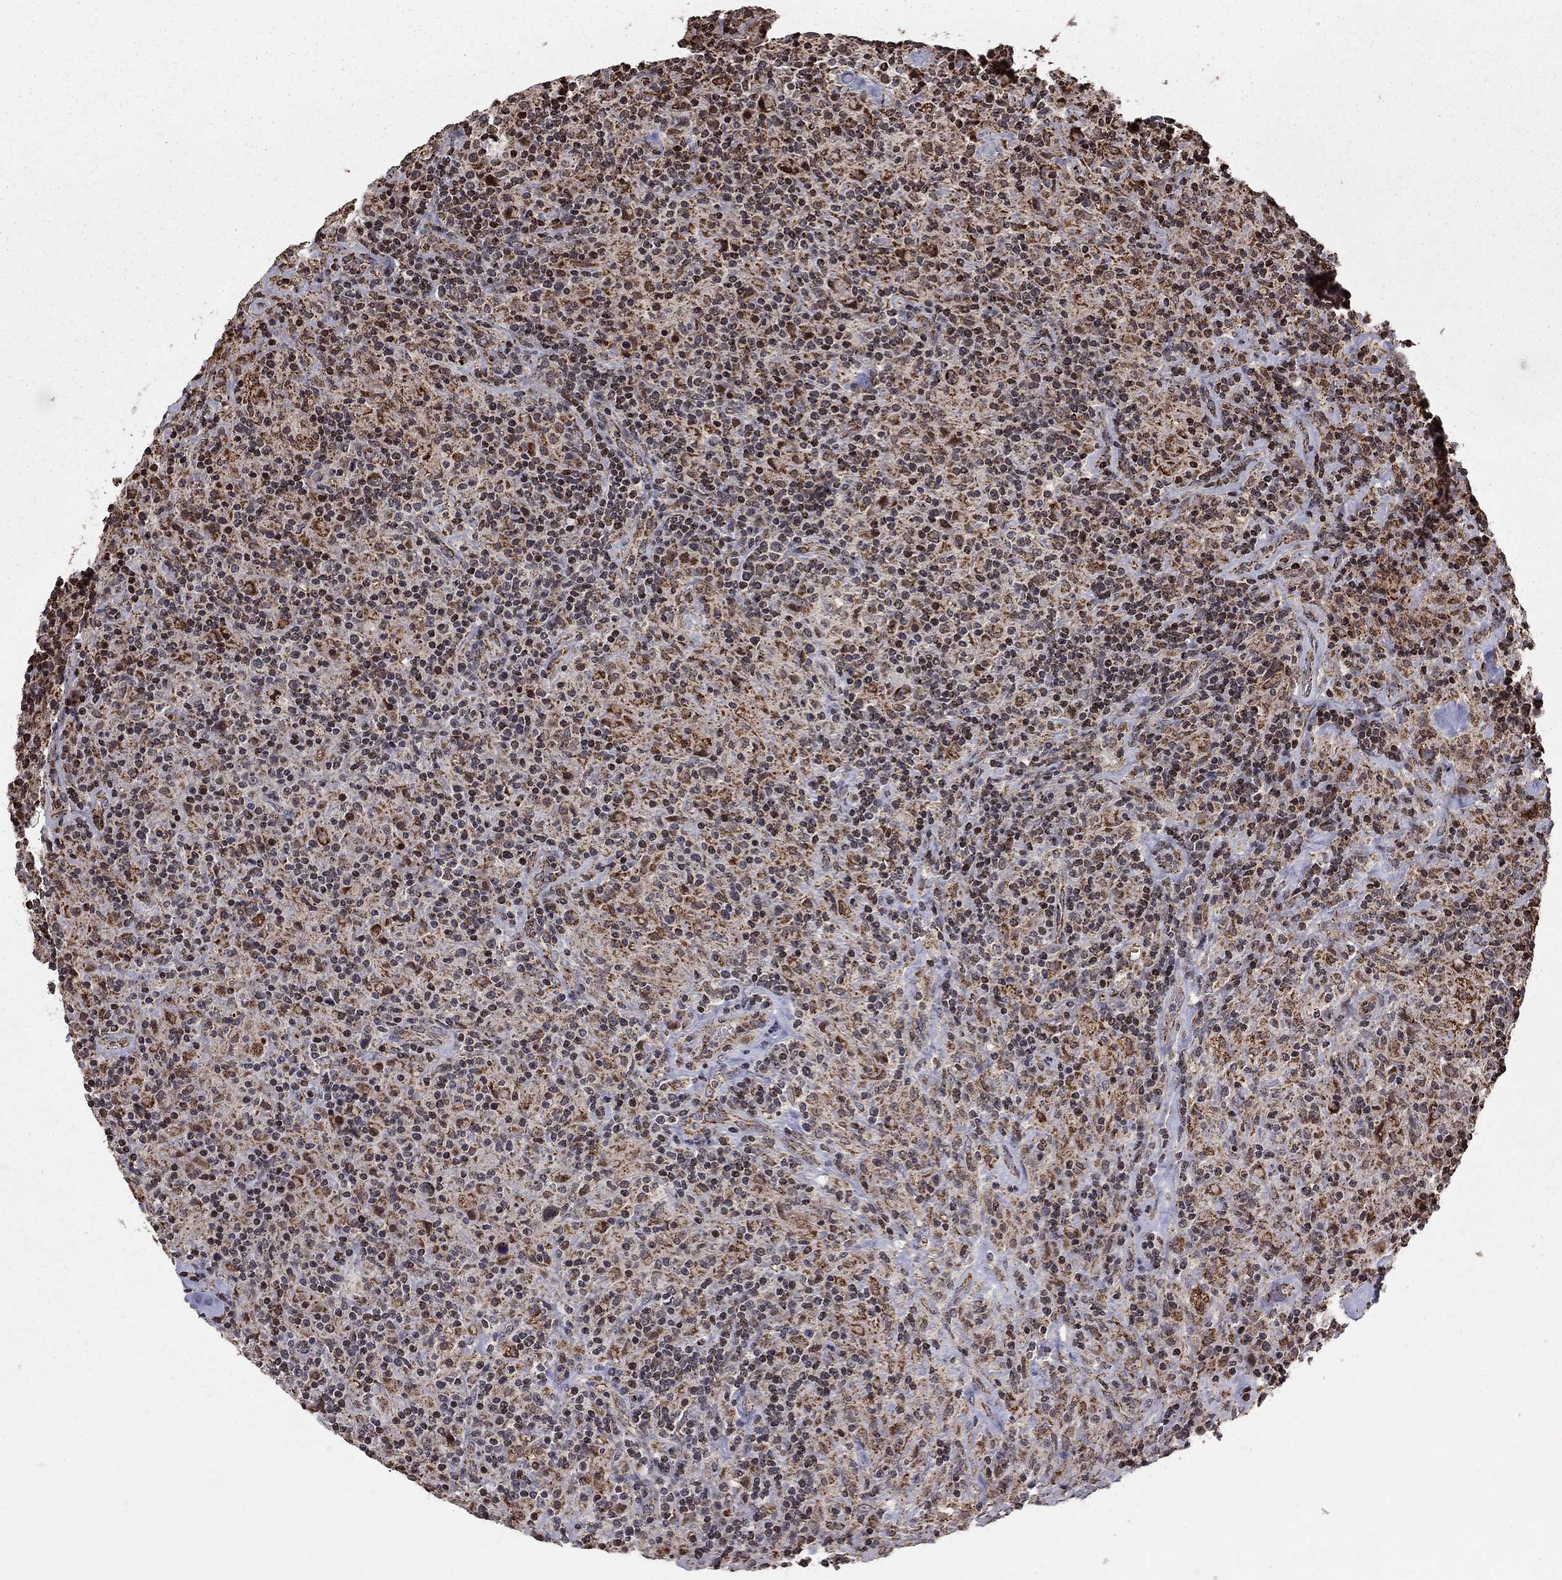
{"staining": {"intensity": "strong", "quantity": ">75%", "location": "cytoplasmic/membranous"}, "tissue": "lymphoma", "cell_type": "Tumor cells", "image_type": "cancer", "snomed": [{"axis": "morphology", "description": "Hodgkin's disease, NOS"}, {"axis": "topography", "description": "Lymph node"}], "caption": "The micrograph demonstrates staining of lymphoma, revealing strong cytoplasmic/membranous protein positivity (brown color) within tumor cells.", "gene": "ACOT13", "patient": {"sex": "male", "age": 70}}